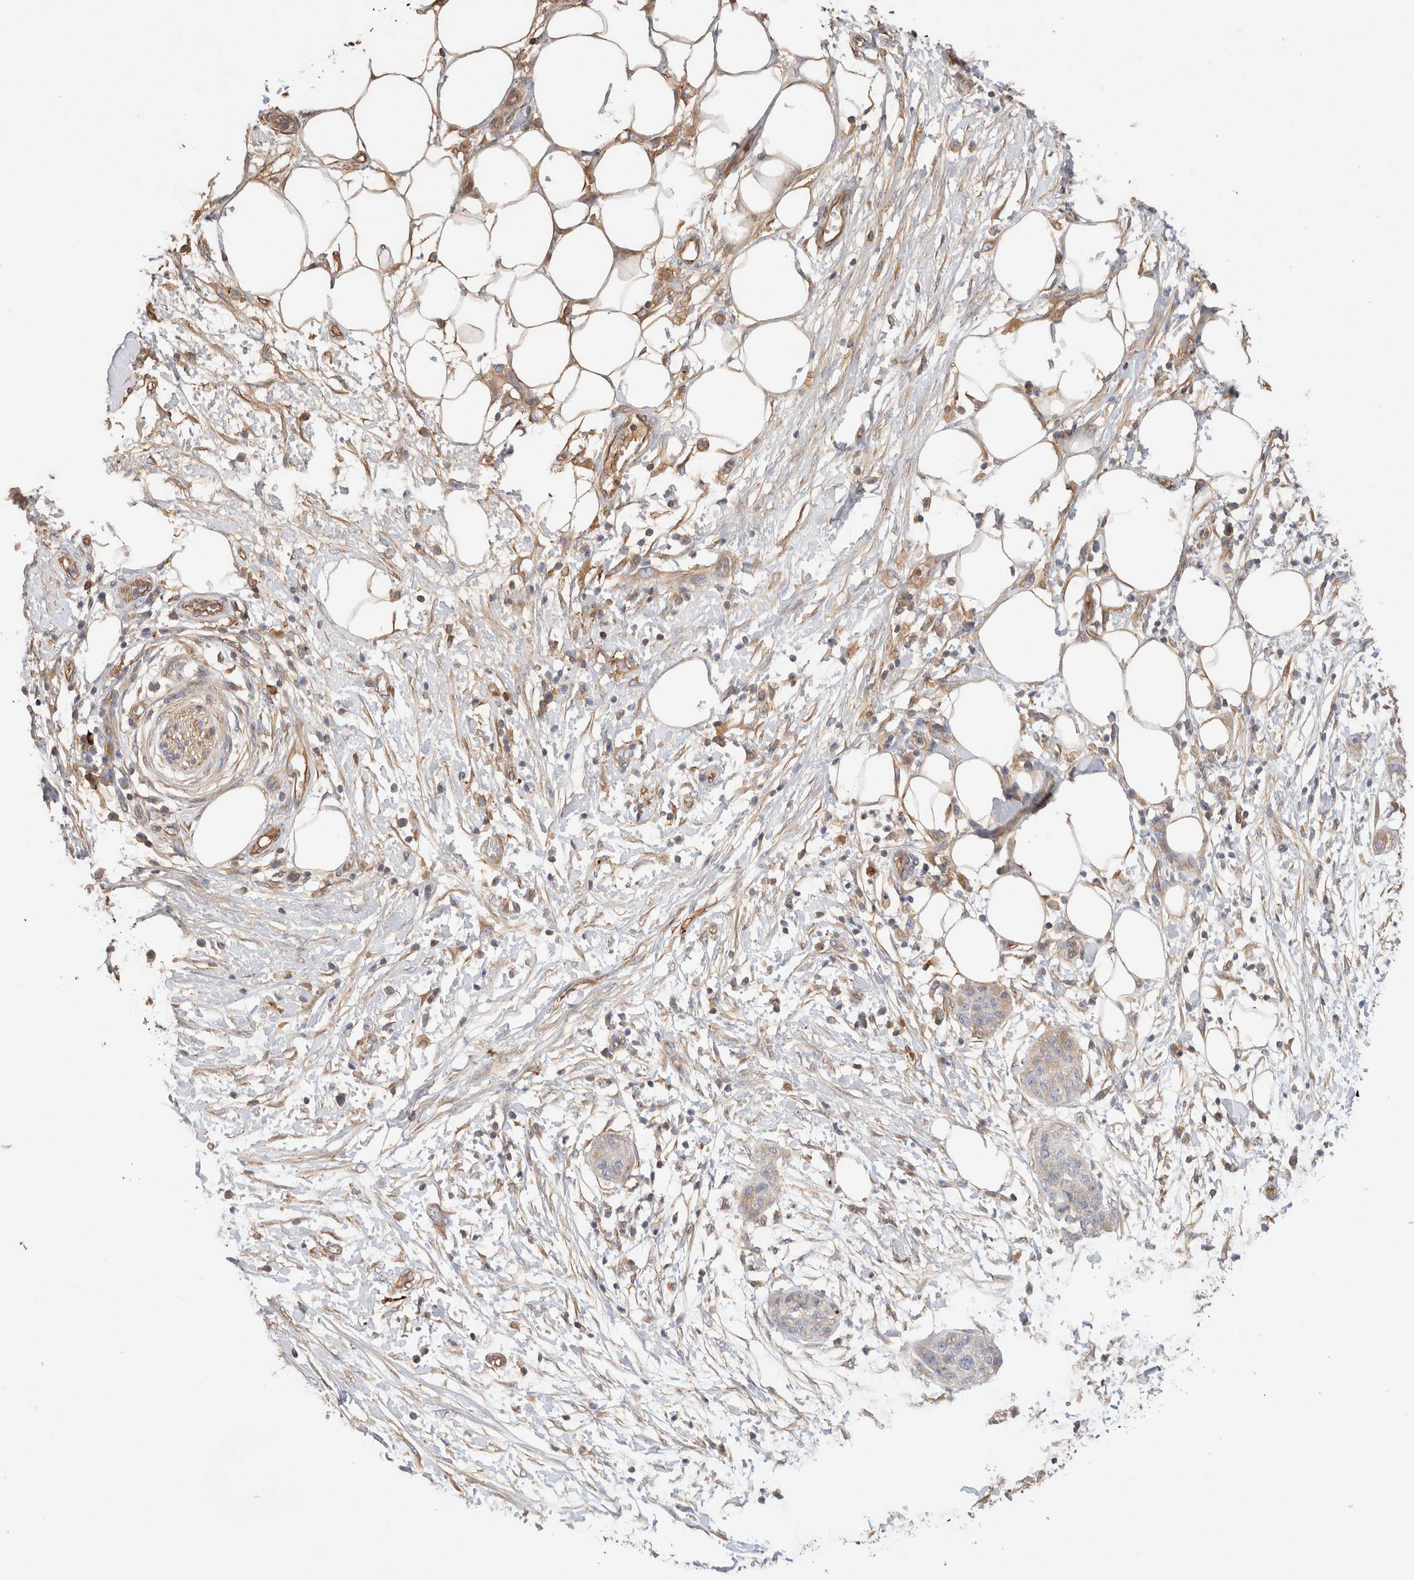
{"staining": {"intensity": "weak", "quantity": "<25%", "location": "cytoplasmic/membranous"}, "tissue": "pancreatic cancer", "cell_type": "Tumor cells", "image_type": "cancer", "snomed": [{"axis": "morphology", "description": "Adenocarcinoma, NOS"}, {"axis": "topography", "description": "Pancreas"}], "caption": "Pancreatic cancer stained for a protein using immunohistochemistry (IHC) demonstrates no expression tumor cells.", "gene": "PROS1", "patient": {"sex": "female", "age": 78}}